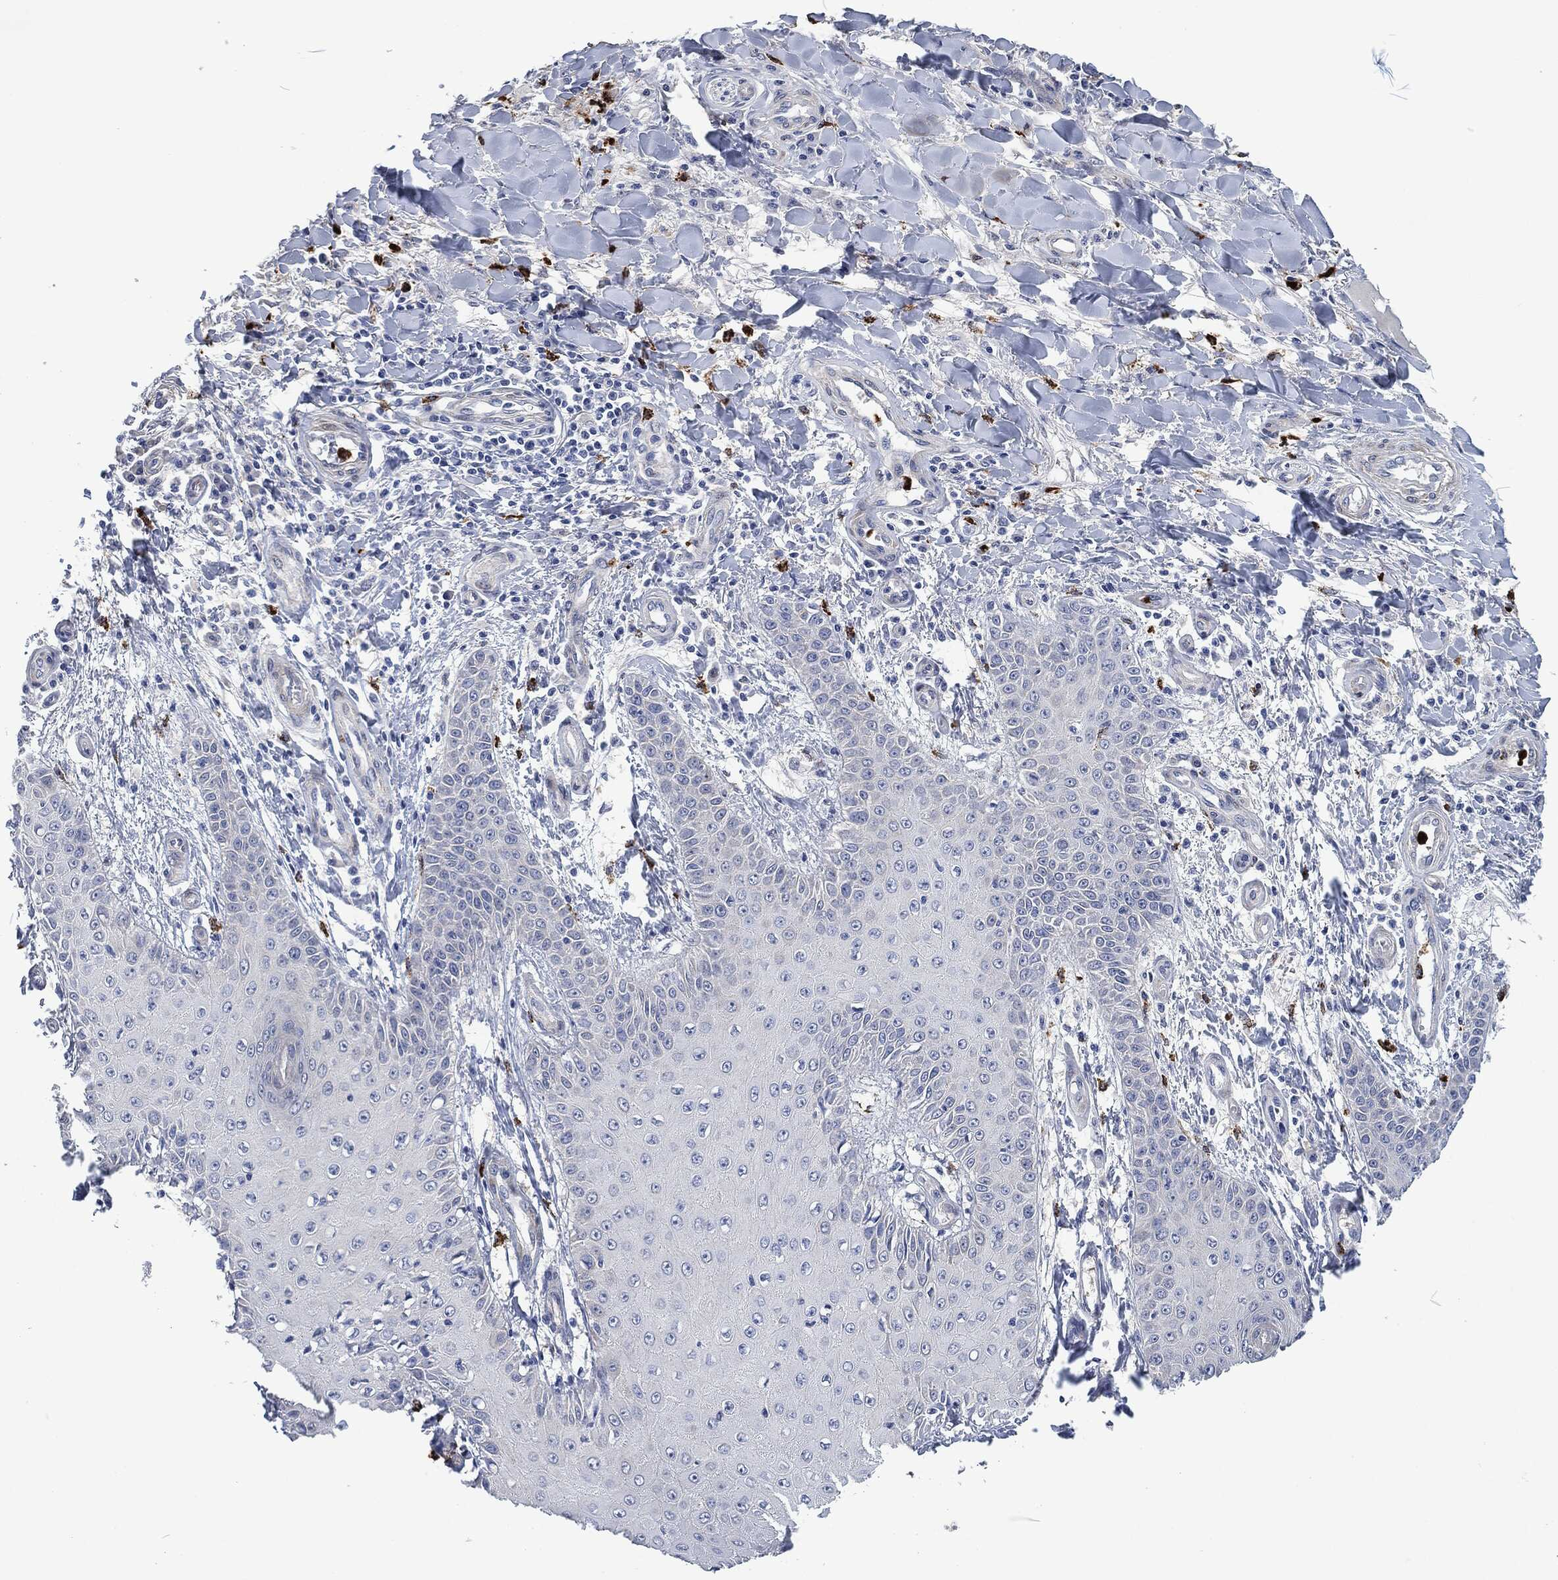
{"staining": {"intensity": "negative", "quantity": "none", "location": "none"}, "tissue": "skin cancer", "cell_type": "Tumor cells", "image_type": "cancer", "snomed": [{"axis": "morphology", "description": "Inflammation, NOS"}, {"axis": "morphology", "description": "Squamous cell carcinoma, NOS"}, {"axis": "topography", "description": "Skin"}], "caption": "The photomicrograph reveals no staining of tumor cells in skin squamous cell carcinoma.", "gene": "MPO", "patient": {"sex": "male", "age": 70}}